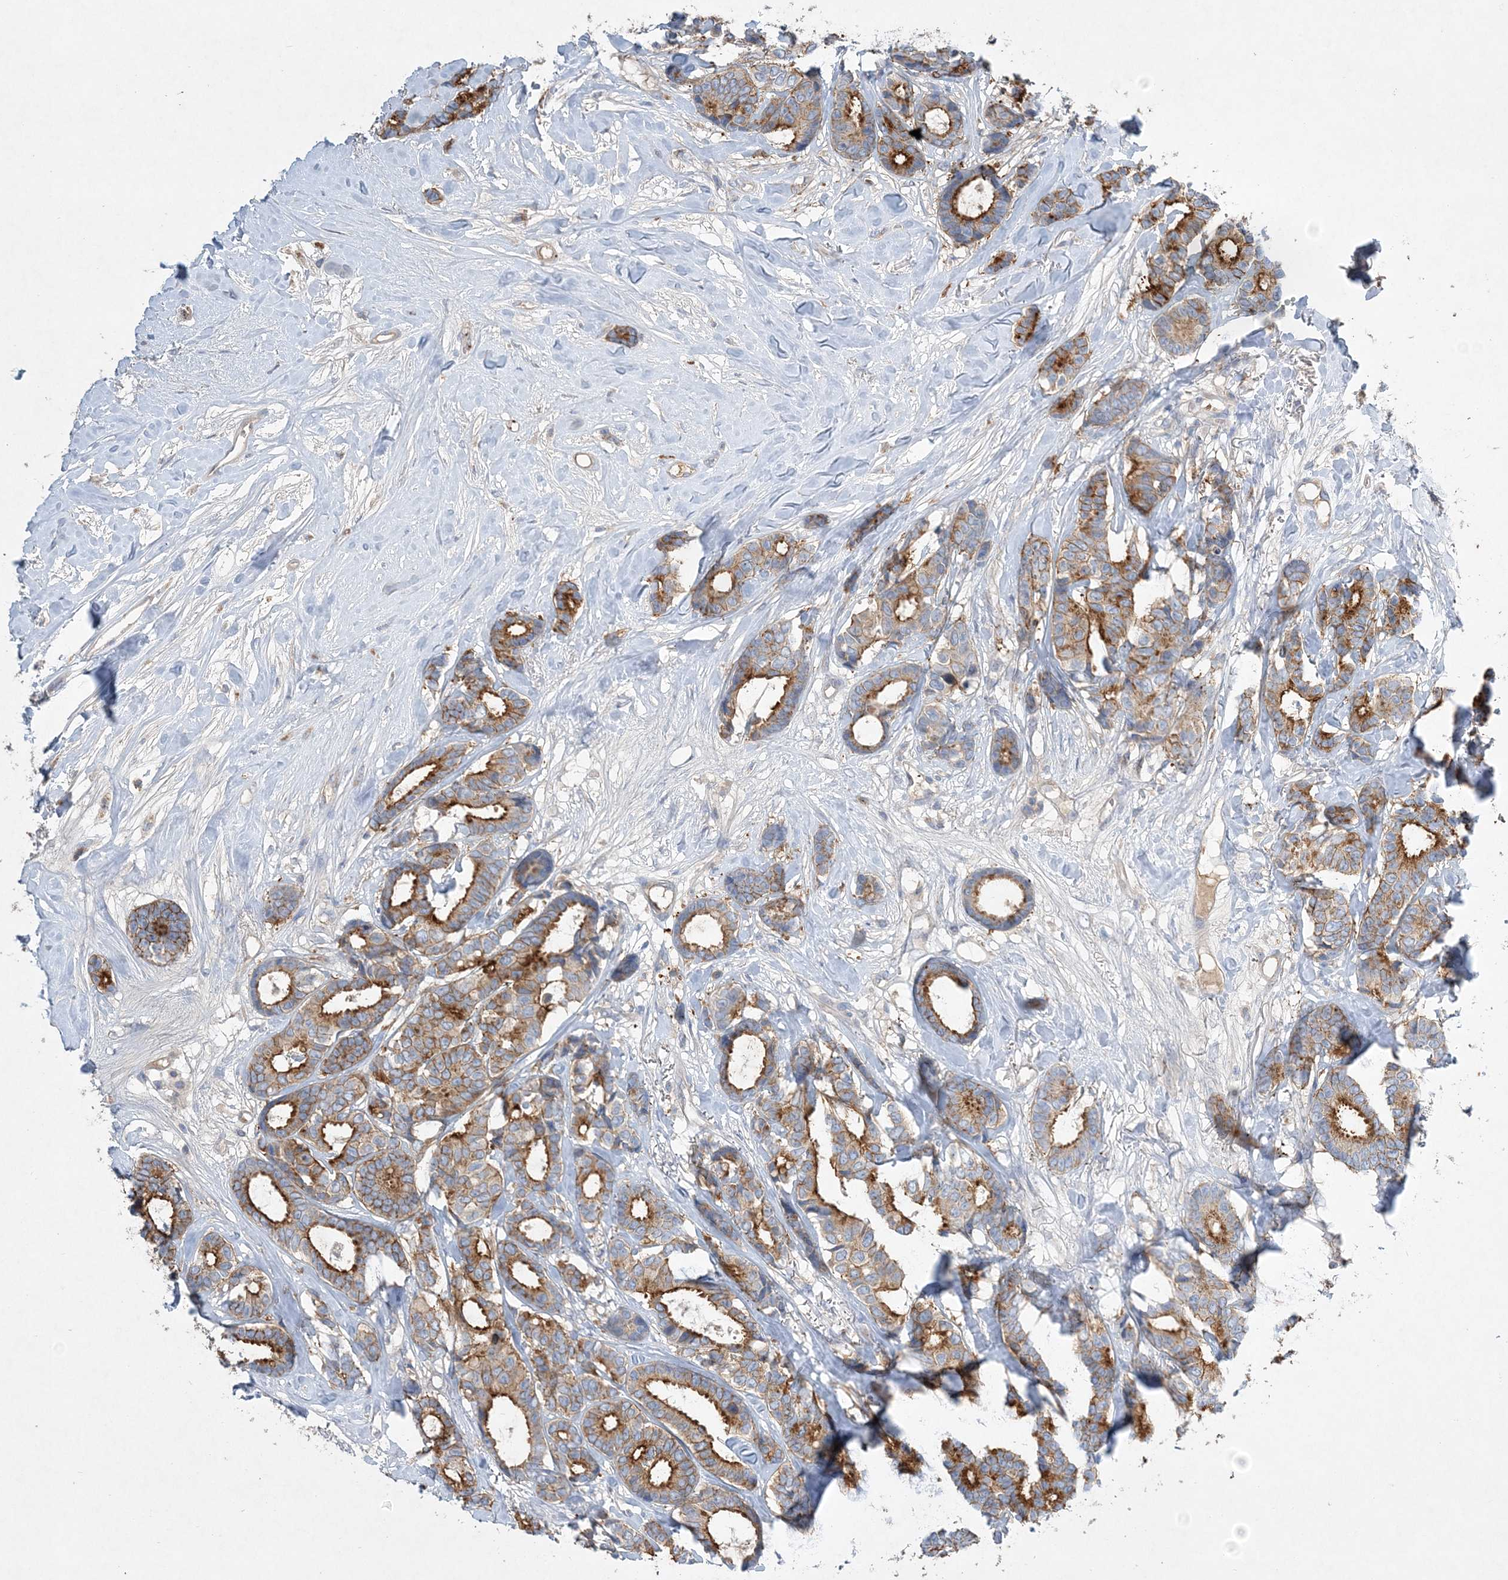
{"staining": {"intensity": "moderate", "quantity": ">75%", "location": "cytoplasmic/membranous"}, "tissue": "breast cancer", "cell_type": "Tumor cells", "image_type": "cancer", "snomed": [{"axis": "morphology", "description": "Duct carcinoma"}, {"axis": "topography", "description": "Breast"}], "caption": "DAB (3,3'-diaminobenzidine) immunohistochemical staining of breast cancer (infiltrating ductal carcinoma) exhibits moderate cytoplasmic/membranous protein expression in approximately >75% of tumor cells. (Stains: DAB (3,3'-diaminobenzidine) in brown, nuclei in blue, Microscopy: brightfield microscopy at high magnification).", "gene": "ADCK2", "patient": {"sex": "female", "age": 87}}